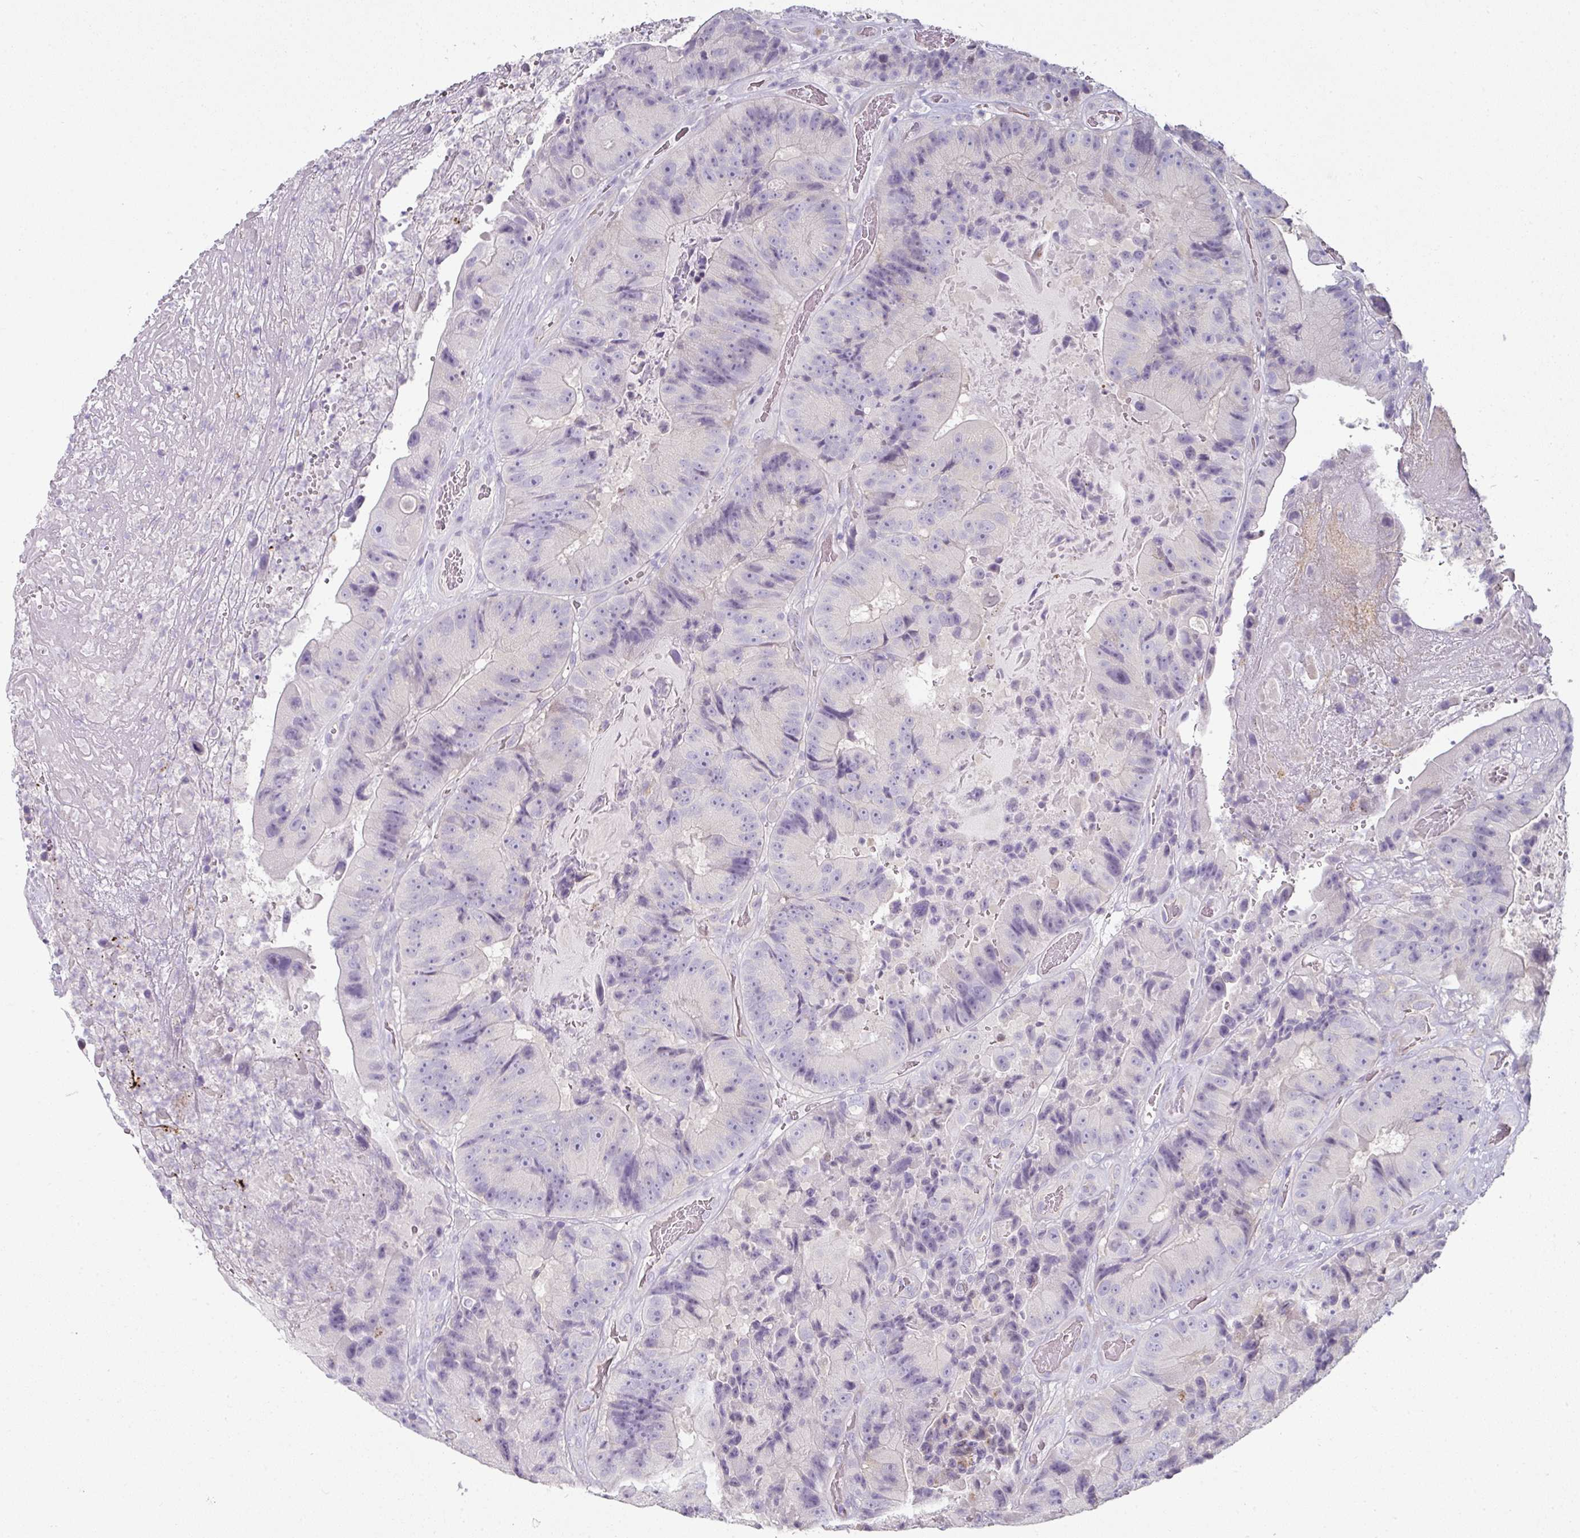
{"staining": {"intensity": "negative", "quantity": "none", "location": "none"}, "tissue": "colorectal cancer", "cell_type": "Tumor cells", "image_type": "cancer", "snomed": [{"axis": "morphology", "description": "Adenocarcinoma, NOS"}, {"axis": "topography", "description": "Colon"}], "caption": "Immunohistochemical staining of colorectal cancer reveals no significant positivity in tumor cells.", "gene": "C19orf33", "patient": {"sex": "female", "age": 86}}